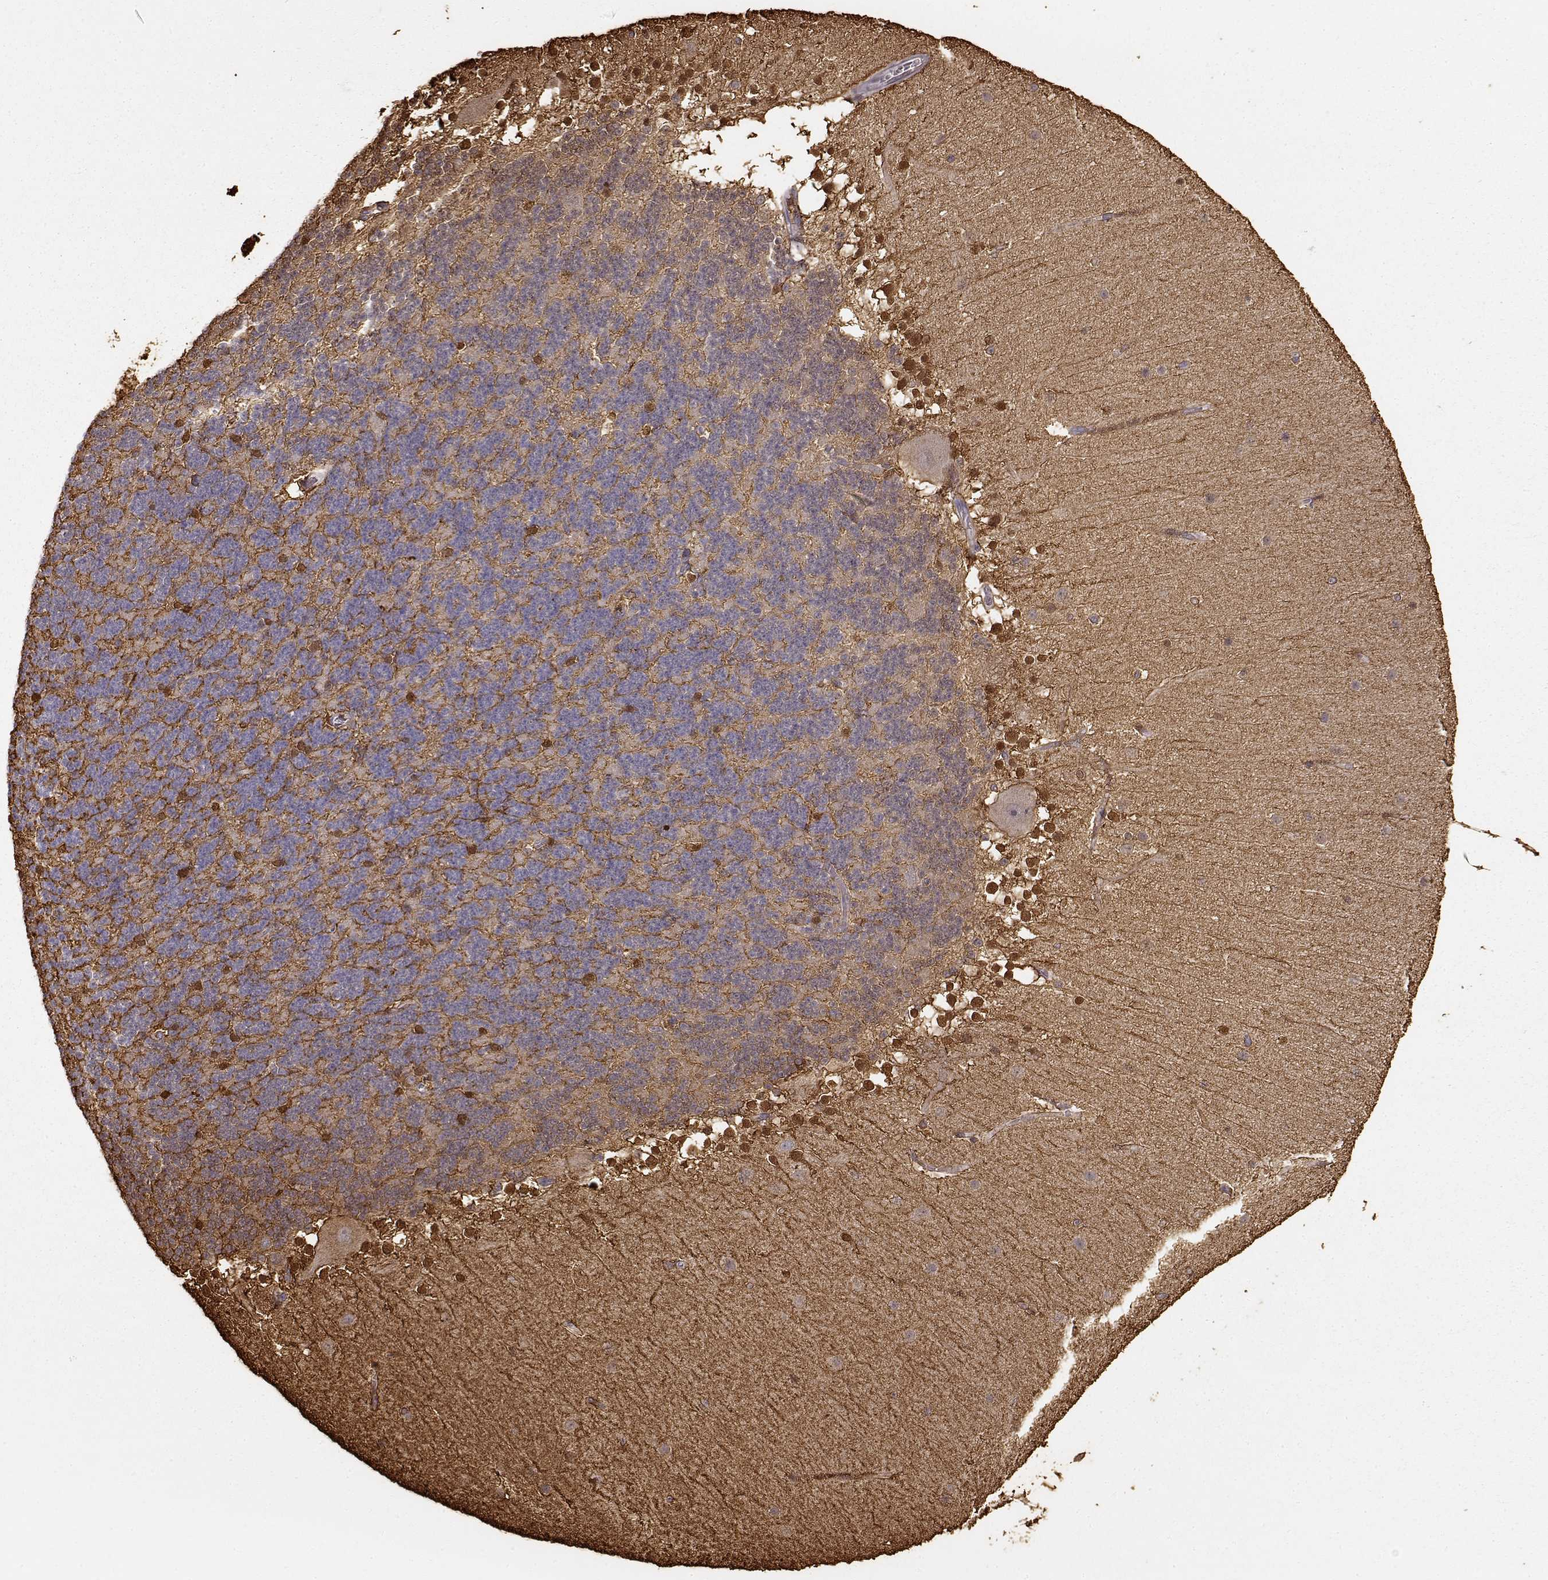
{"staining": {"intensity": "weak", "quantity": "25%-75%", "location": "cytoplasmic/membranous"}, "tissue": "cerebellum", "cell_type": "Cells in granular layer", "image_type": "normal", "snomed": [{"axis": "morphology", "description": "Normal tissue, NOS"}, {"axis": "topography", "description": "Cerebellum"}], "caption": "Human cerebellum stained for a protein (brown) displays weak cytoplasmic/membranous positive staining in about 25%-75% of cells in granular layer.", "gene": "S100B", "patient": {"sex": "female", "age": 19}}